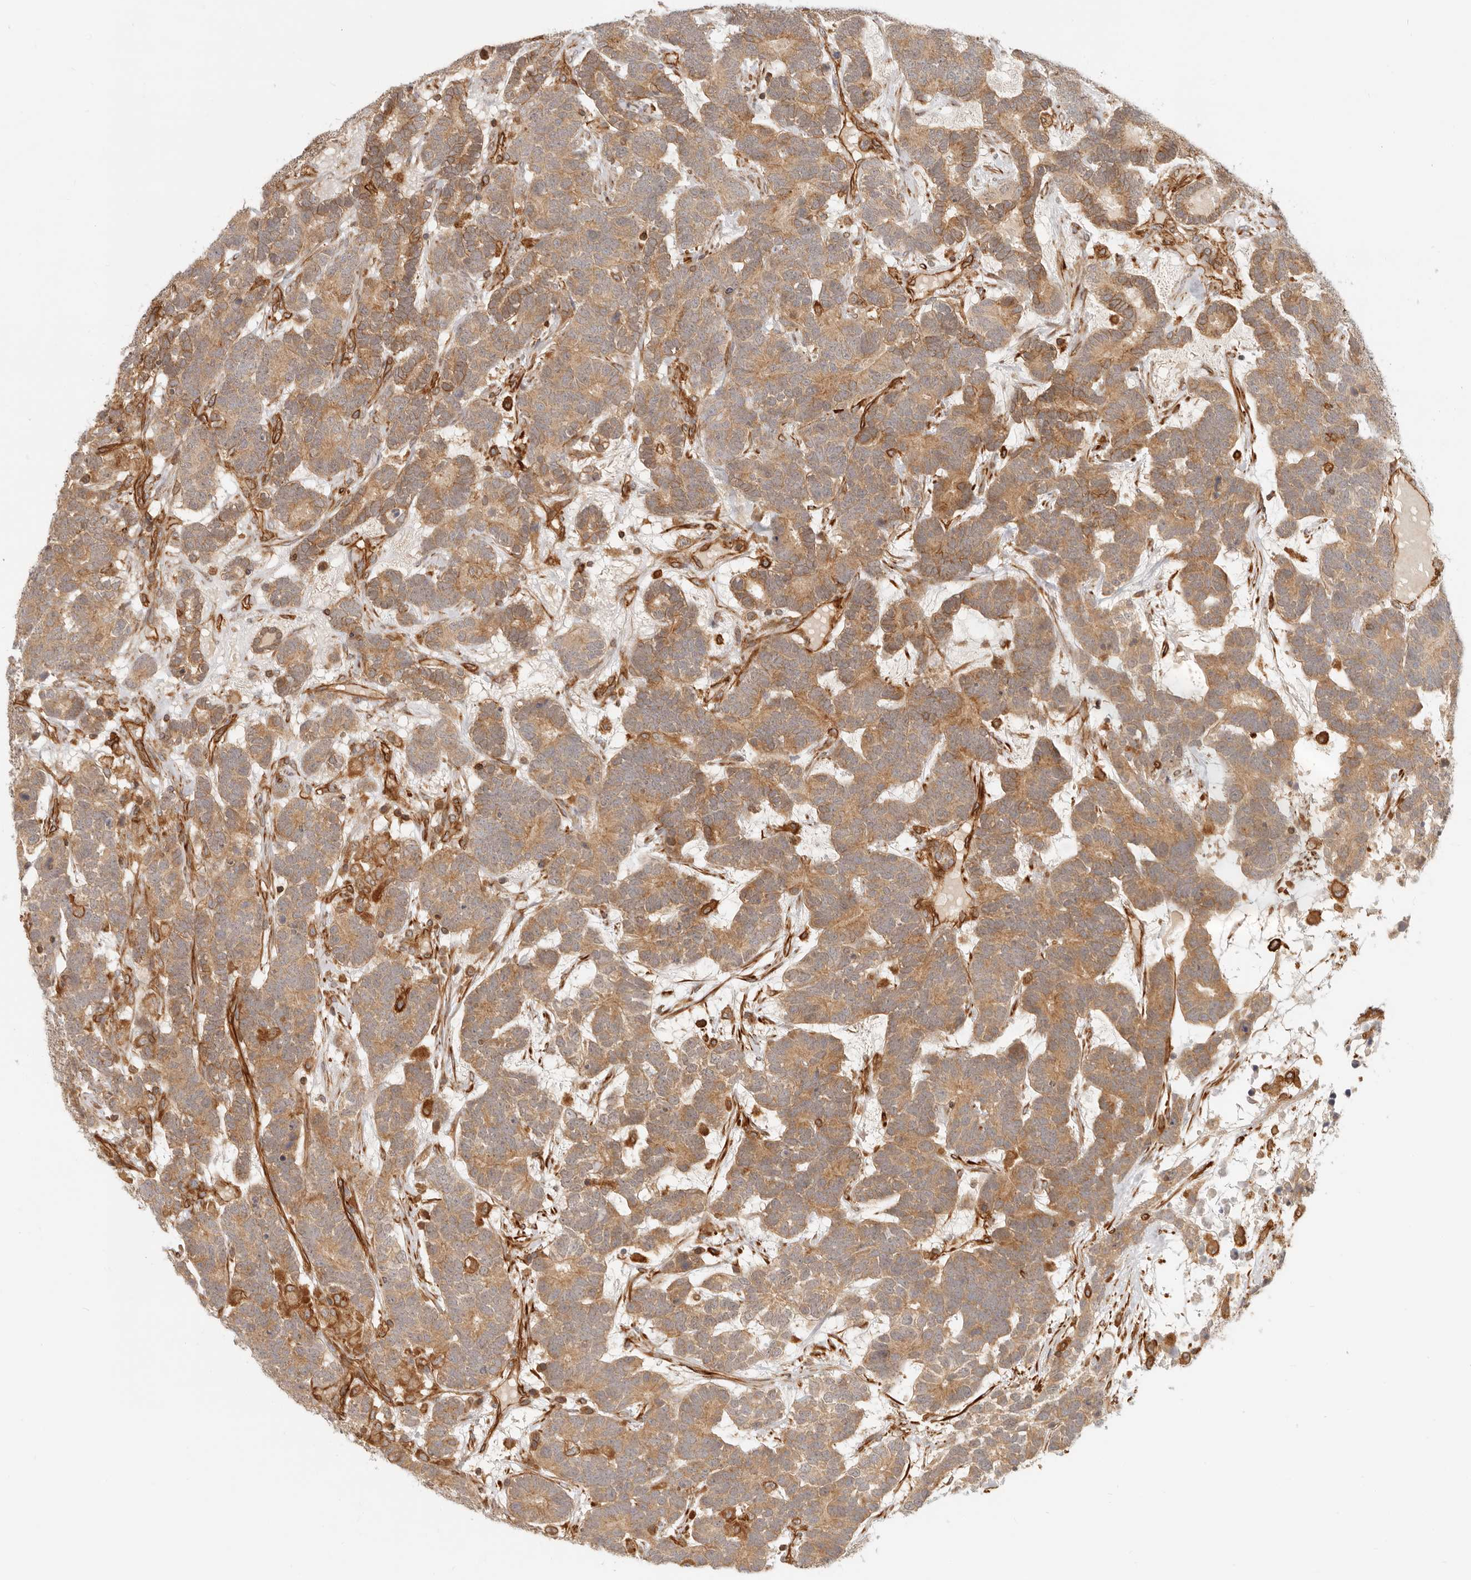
{"staining": {"intensity": "moderate", "quantity": ">75%", "location": "cytoplasmic/membranous"}, "tissue": "testis cancer", "cell_type": "Tumor cells", "image_type": "cancer", "snomed": [{"axis": "morphology", "description": "Carcinoma, Embryonal, NOS"}, {"axis": "topography", "description": "Testis"}], "caption": "High-power microscopy captured an immunohistochemistry photomicrograph of embryonal carcinoma (testis), revealing moderate cytoplasmic/membranous staining in about >75% of tumor cells. The staining is performed using DAB (3,3'-diaminobenzidine) brown chromogen to label protein expression. The nuclei are counter-stained blue using hematoxylin.", "gene": "UFSP1", "patient": {"sex": "male", "age": 26}}